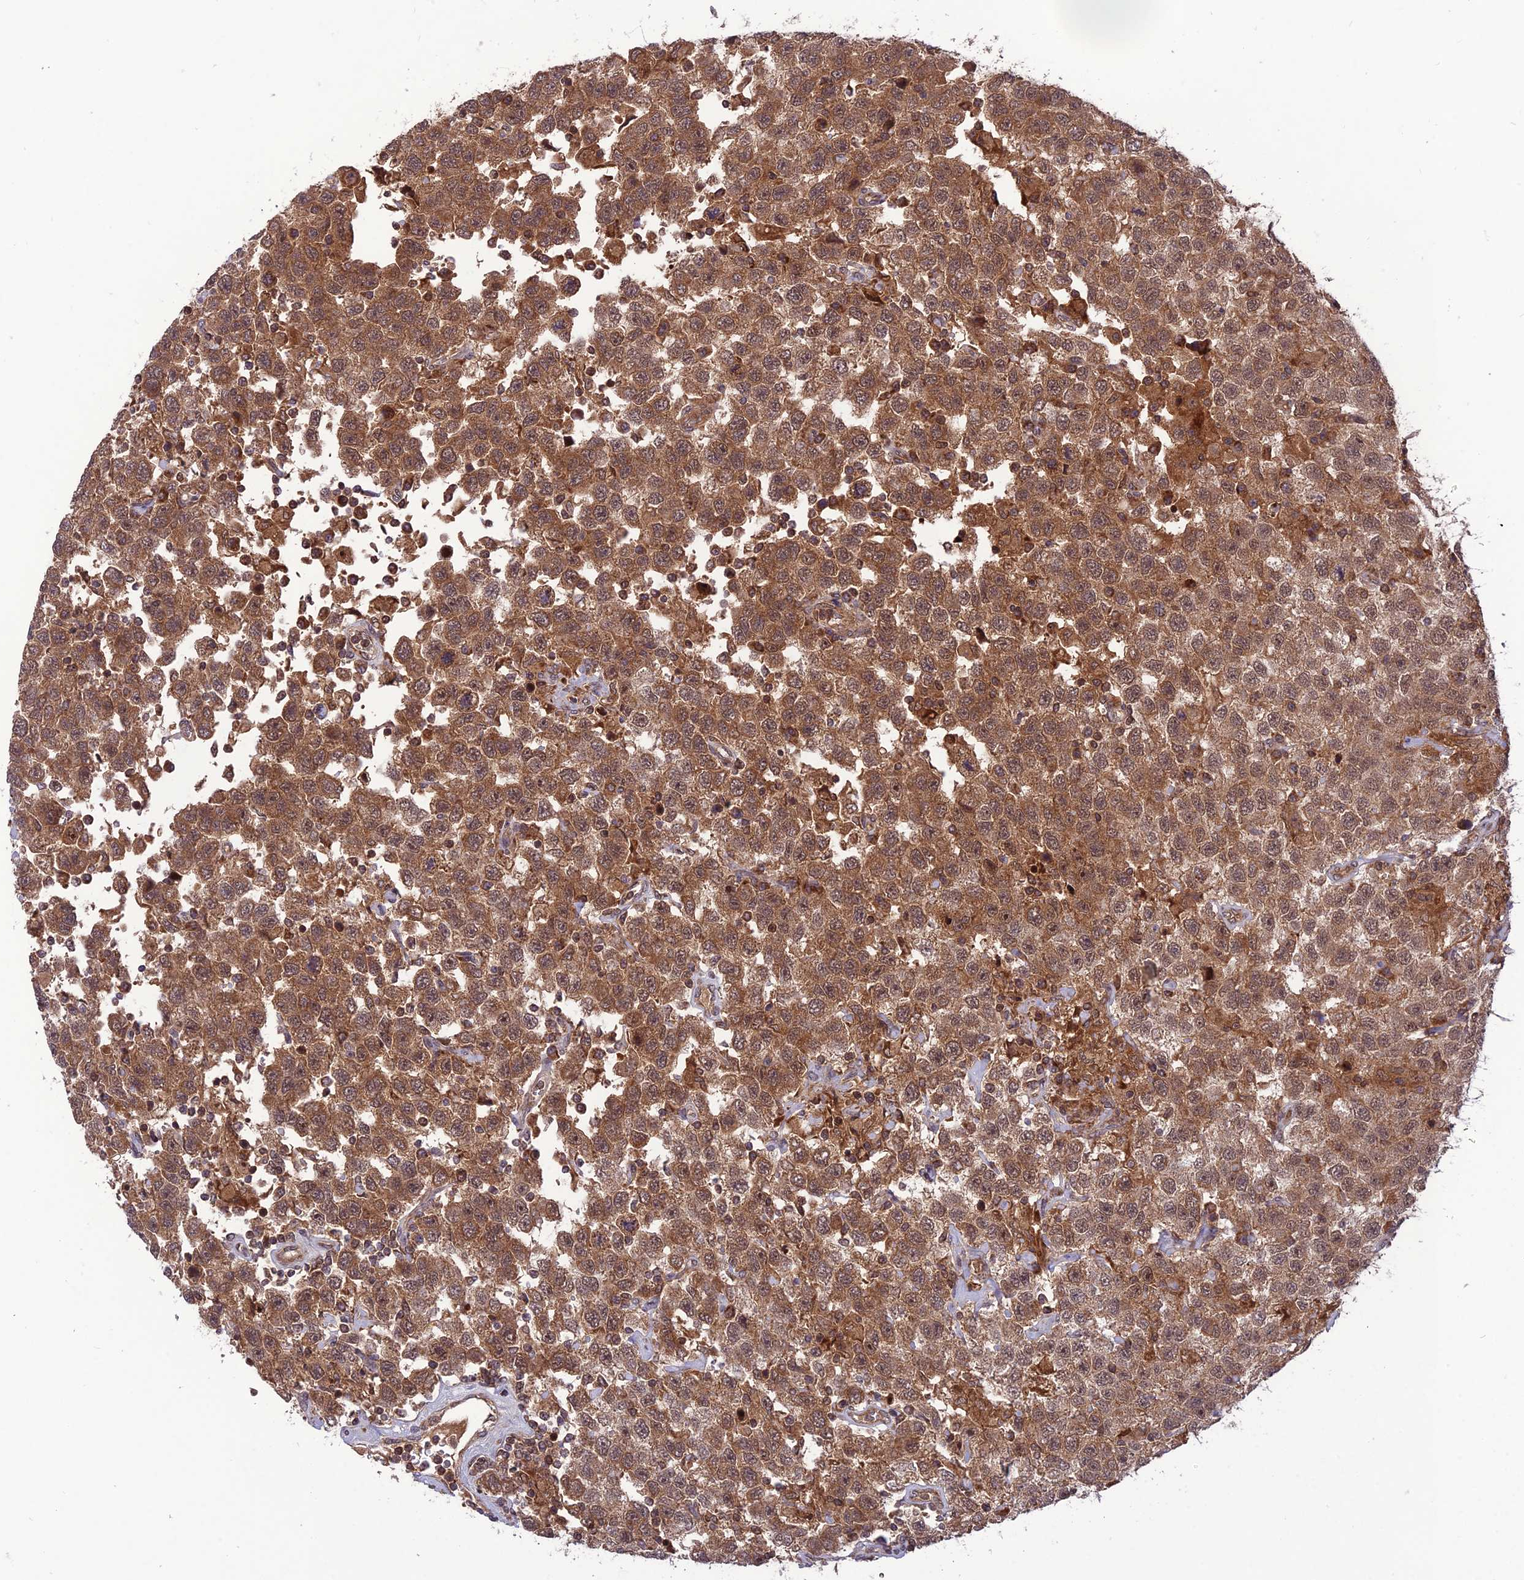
{"staining": {"intensity": "moderate", "quantity": ">75%", "location": "cytoplasmic/membranous,nuclear"}, "tissue": "testis cancer", "cell_type": "Tumor cells", "image_type": "cancer", "snomed": [{"axis": "morphology", "description": "Seminoma, NOS"}, {"axis": "topography", "description": "Testis"}], "caption": "IHC staining of testis seminoma, which exhibits medium levels of moderate cytoplasmic/membranous and nuclear staining in approximately >75% of tumor cells indicating moderate cytoplasmic/membranous and nuclear protein positivity. The staining was performed using DAB (brown) for protein detection and nuclei were counterstained in hematoxylin (blue).", "gene": "NDUFC1", "patient": {"sex": "male", "age": 41}}